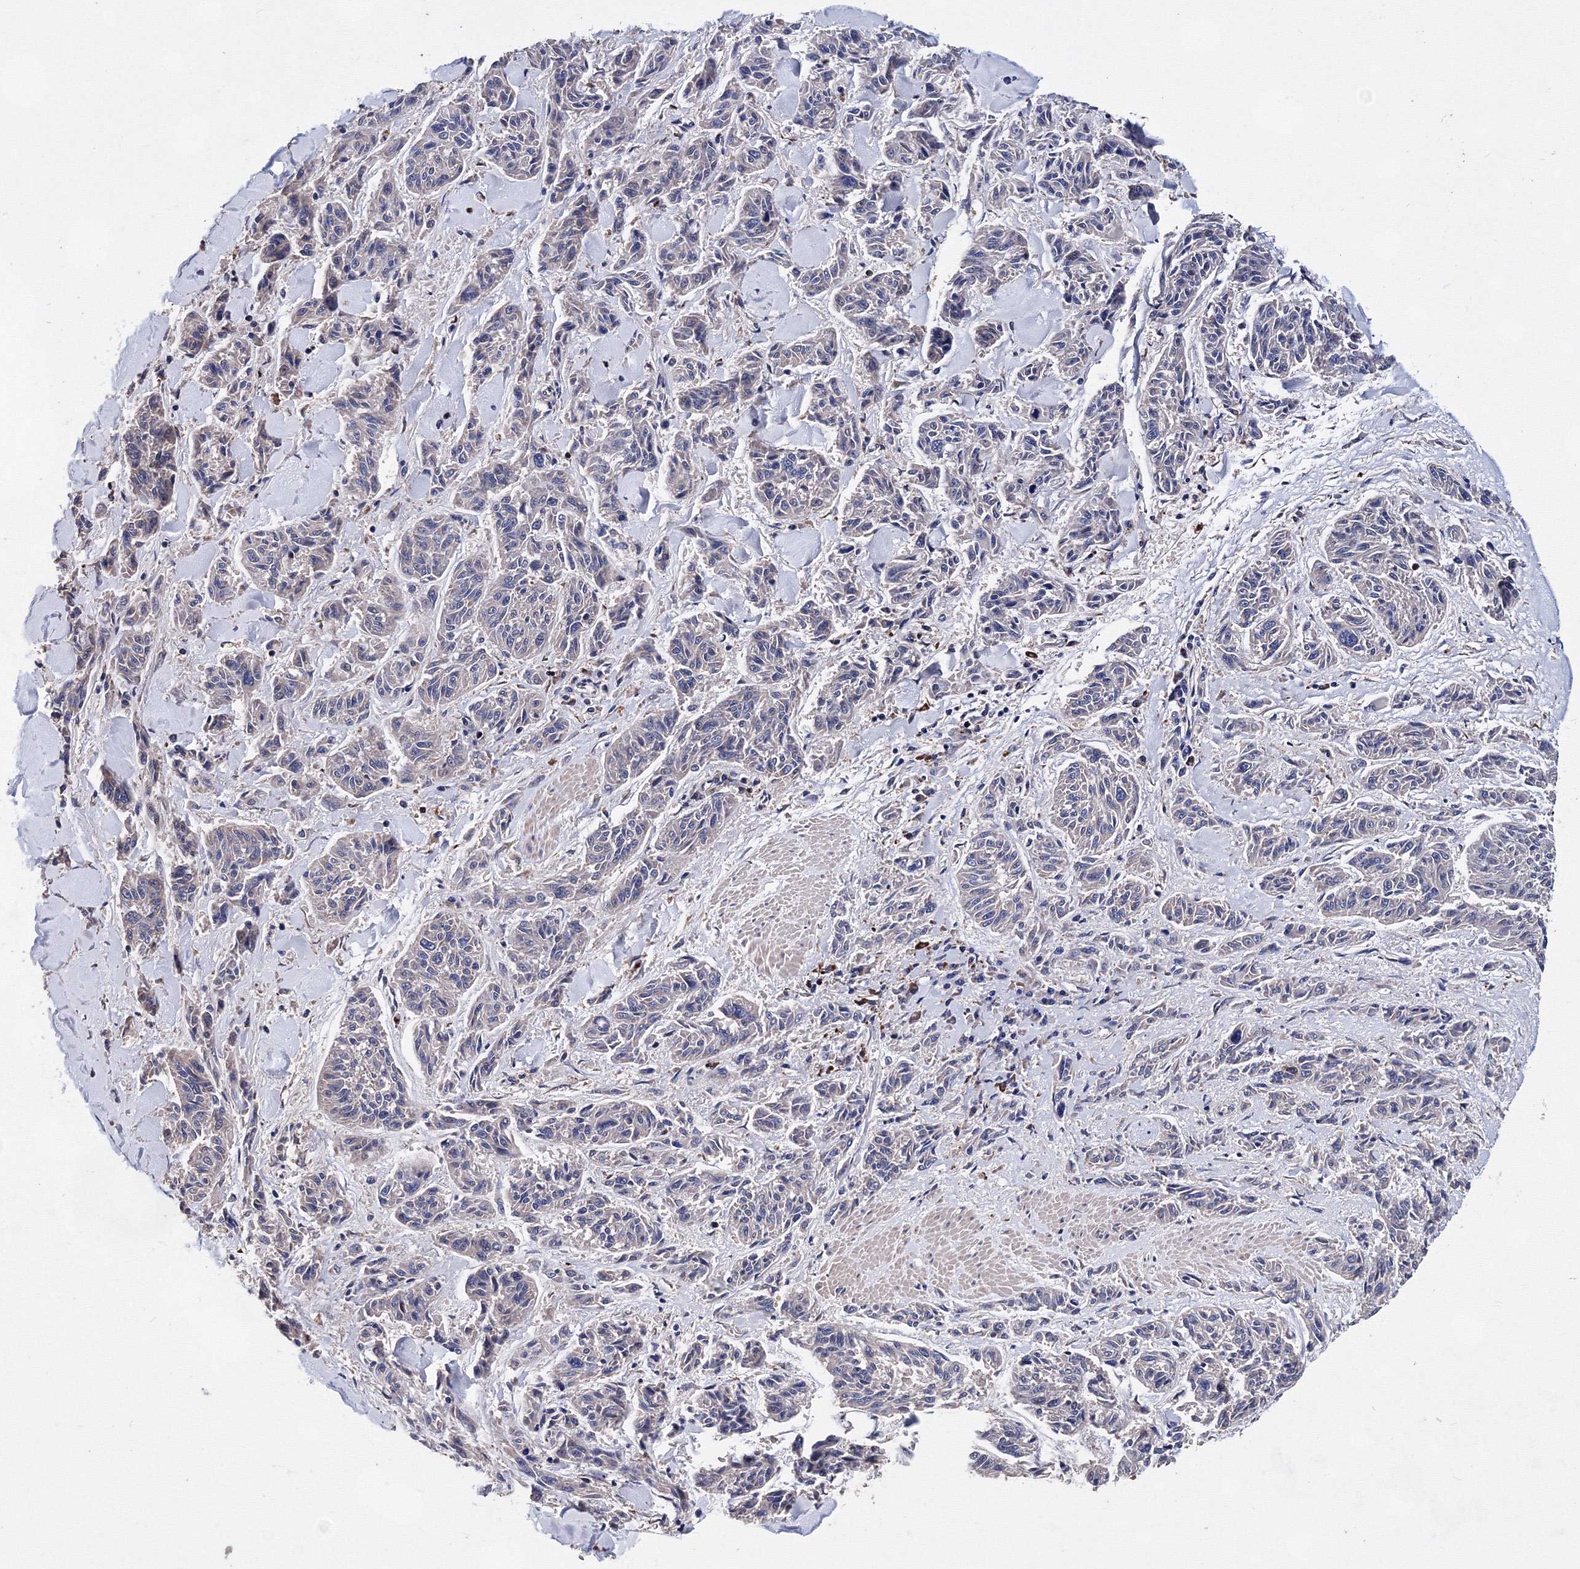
{"staining": {"intensity": "negative", "quantity": "none", "location": "none"}, "tissue": "melanoma", "cell_type": "Tumor cells", "image_type": "cancer", "snomed": [{"axis": "morphology", "description": "Malignant melanoma, NOS"}, {"axis": "topography", "description": "Skin"}], "caption": "This is an IHC image of human melanoma. There is no staining in tumor cells.", "gene": "PHYKPL", "patient": {"sex": "male", "age": 53}}